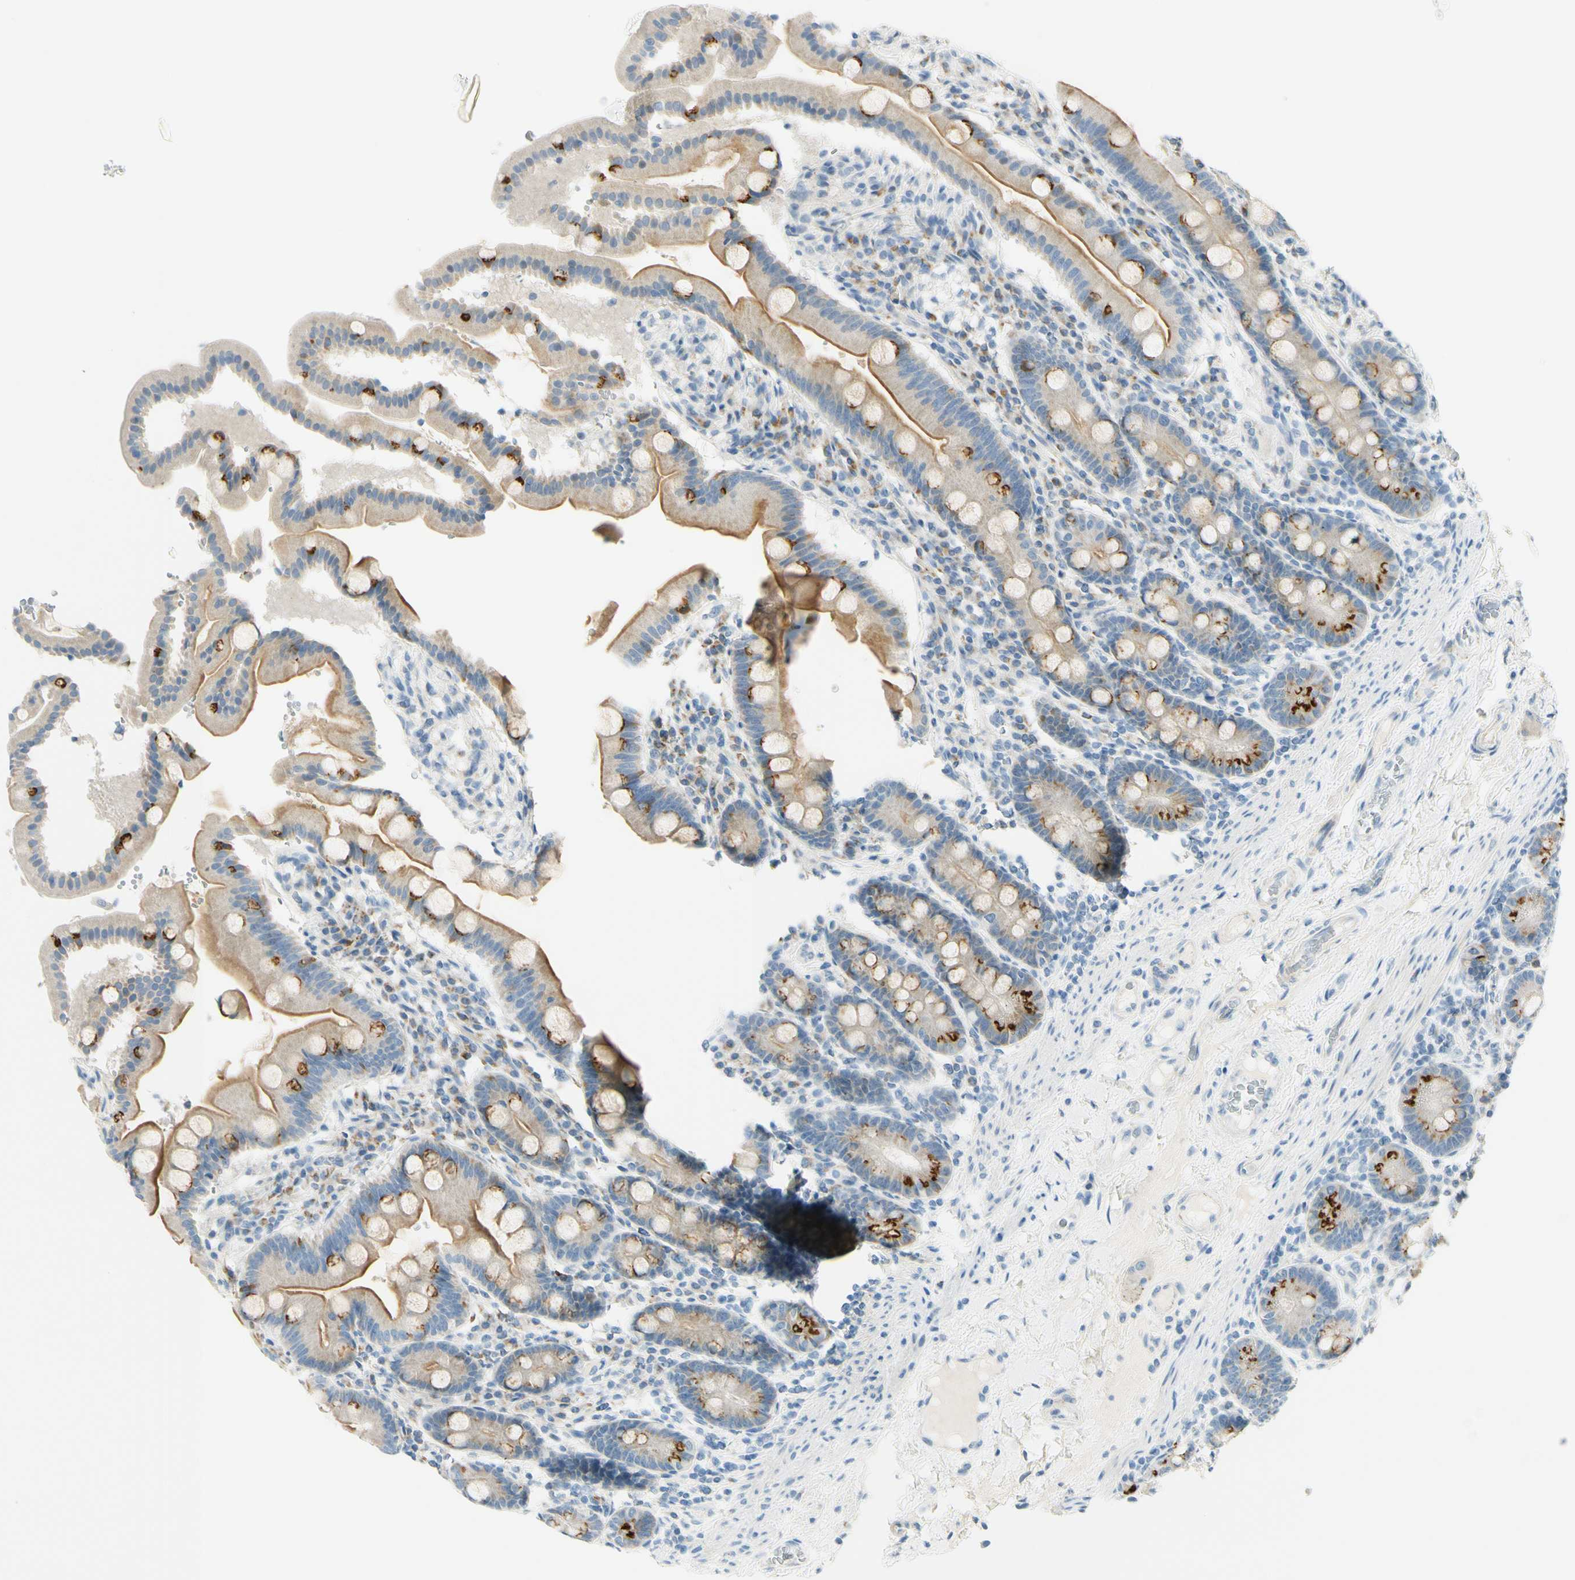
{"staining": {"intensity": "strong", "quantity": "<25%", "location": "cytoplasmic/membranous"}, "tissue": "duodenum", "cell_type": "Glandular cells", "image_type": "normal", "snomed": [{"axis": "morphology", "description": "Normal tissue, NOS"}, {"axis": "topography", "description": "Duodenum"}], "caption": "Immunohistochemistry of normal human duodenum demonstrates medium levels of strong cytoplasmic/membranous staining in approximately <25% of glandular cells.", "gene": "GALNT5", "patient": {"sex": "male", "age": 50}}